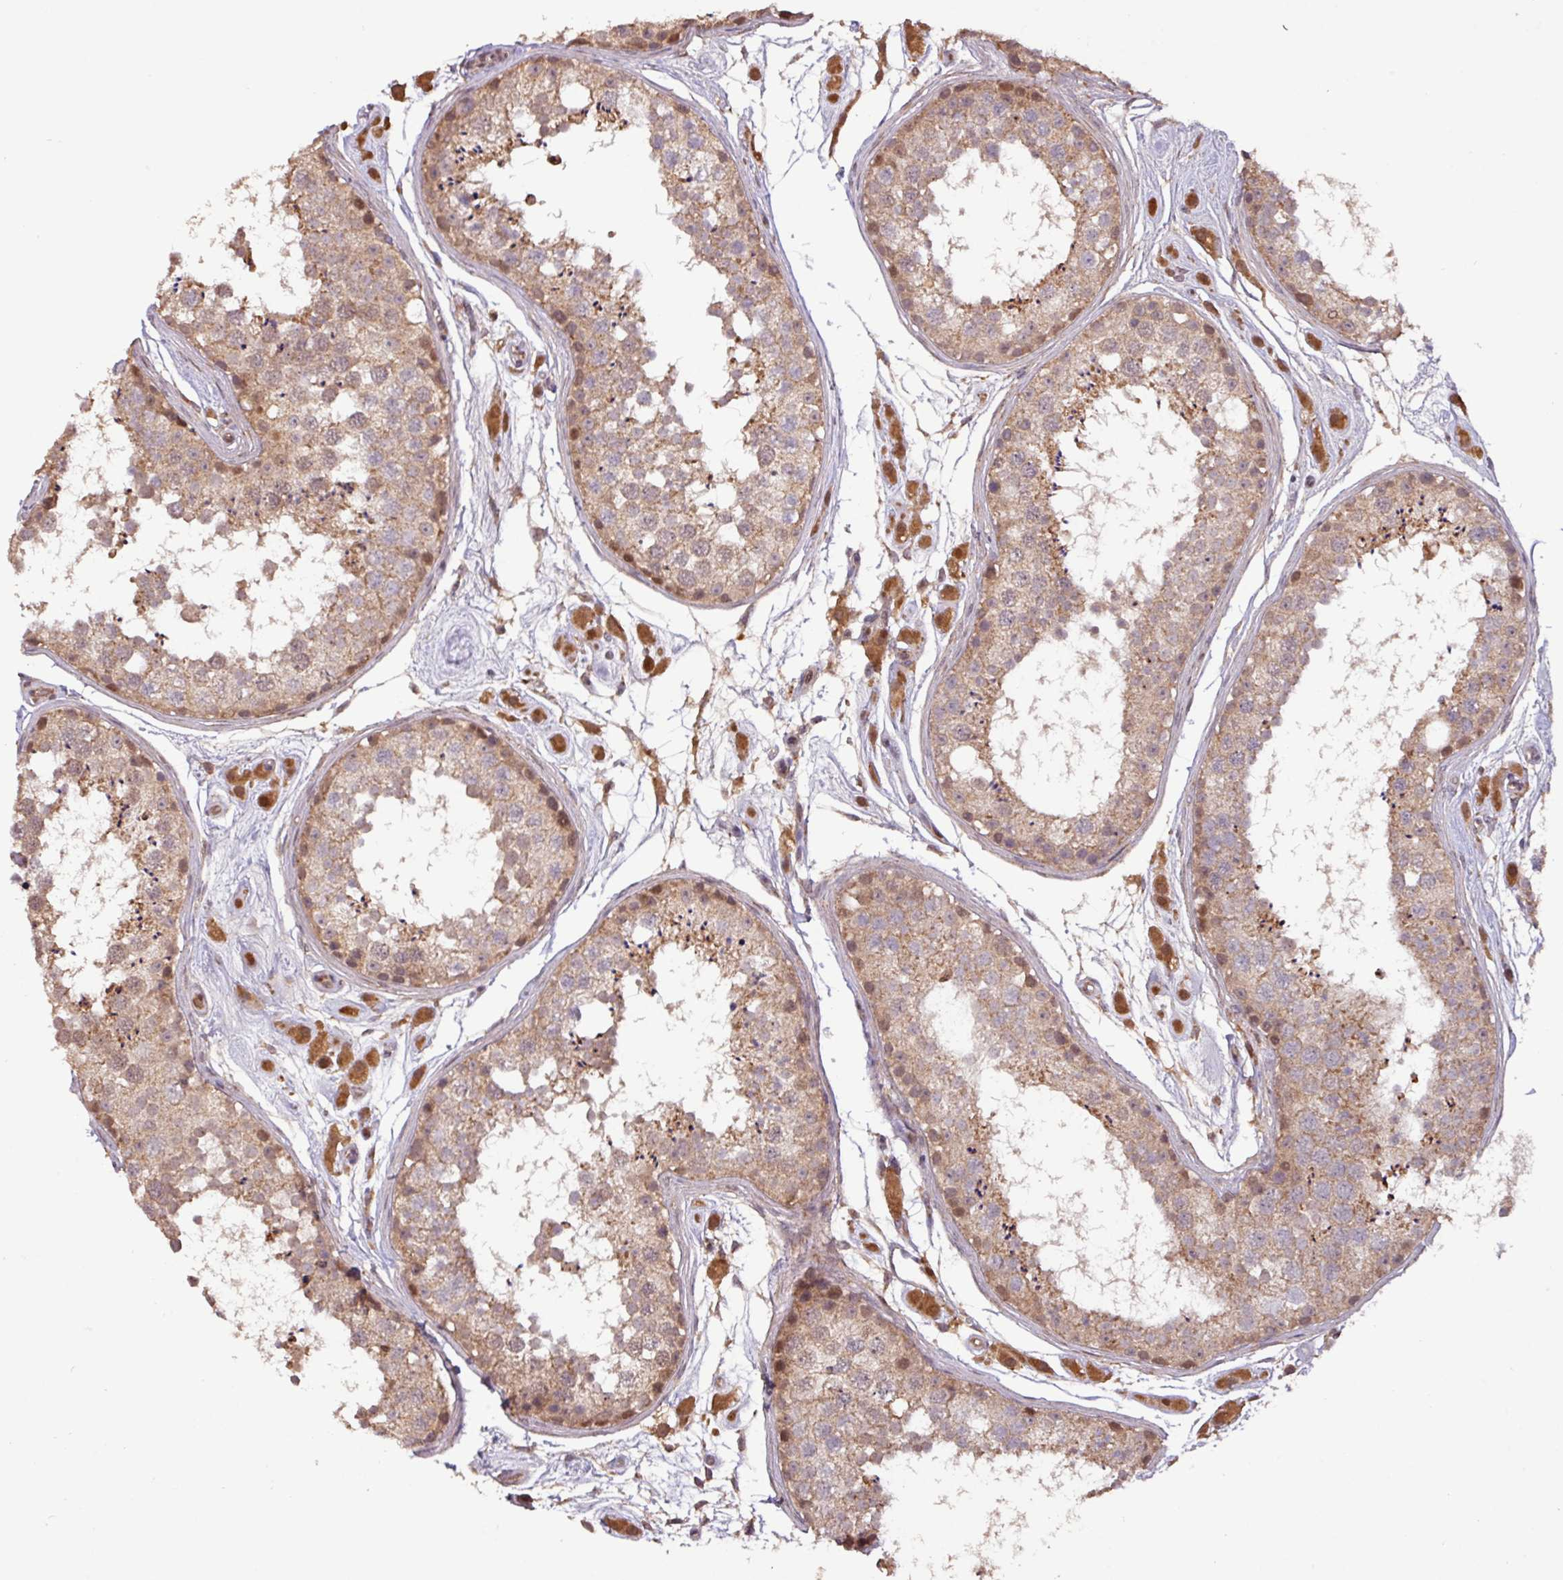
{"staining": {"intensity": "moderate", "quantity": ">75%", "location": "cytoplasmic/membranous"}, "tissue": "testis", "cell_type": "Cells in seminiferous ducts", "image_type": "normal", "snomed": [{"axis": "morphology", "description": "Normal tissue, NOS"}, {"axis": "topography", "description": "Testis"}], "caption": "Brown immunohistochemical staining in unremarkable human testis displays moderate cytoplasmic/membranous positivity in approximately >75% of cells in seminiferous ducts. (brown staining indicates protein expression, while blue staining denotes nuclei).", "gene": "YPEL1", "patient": {"sex": "male", "age": 25}}